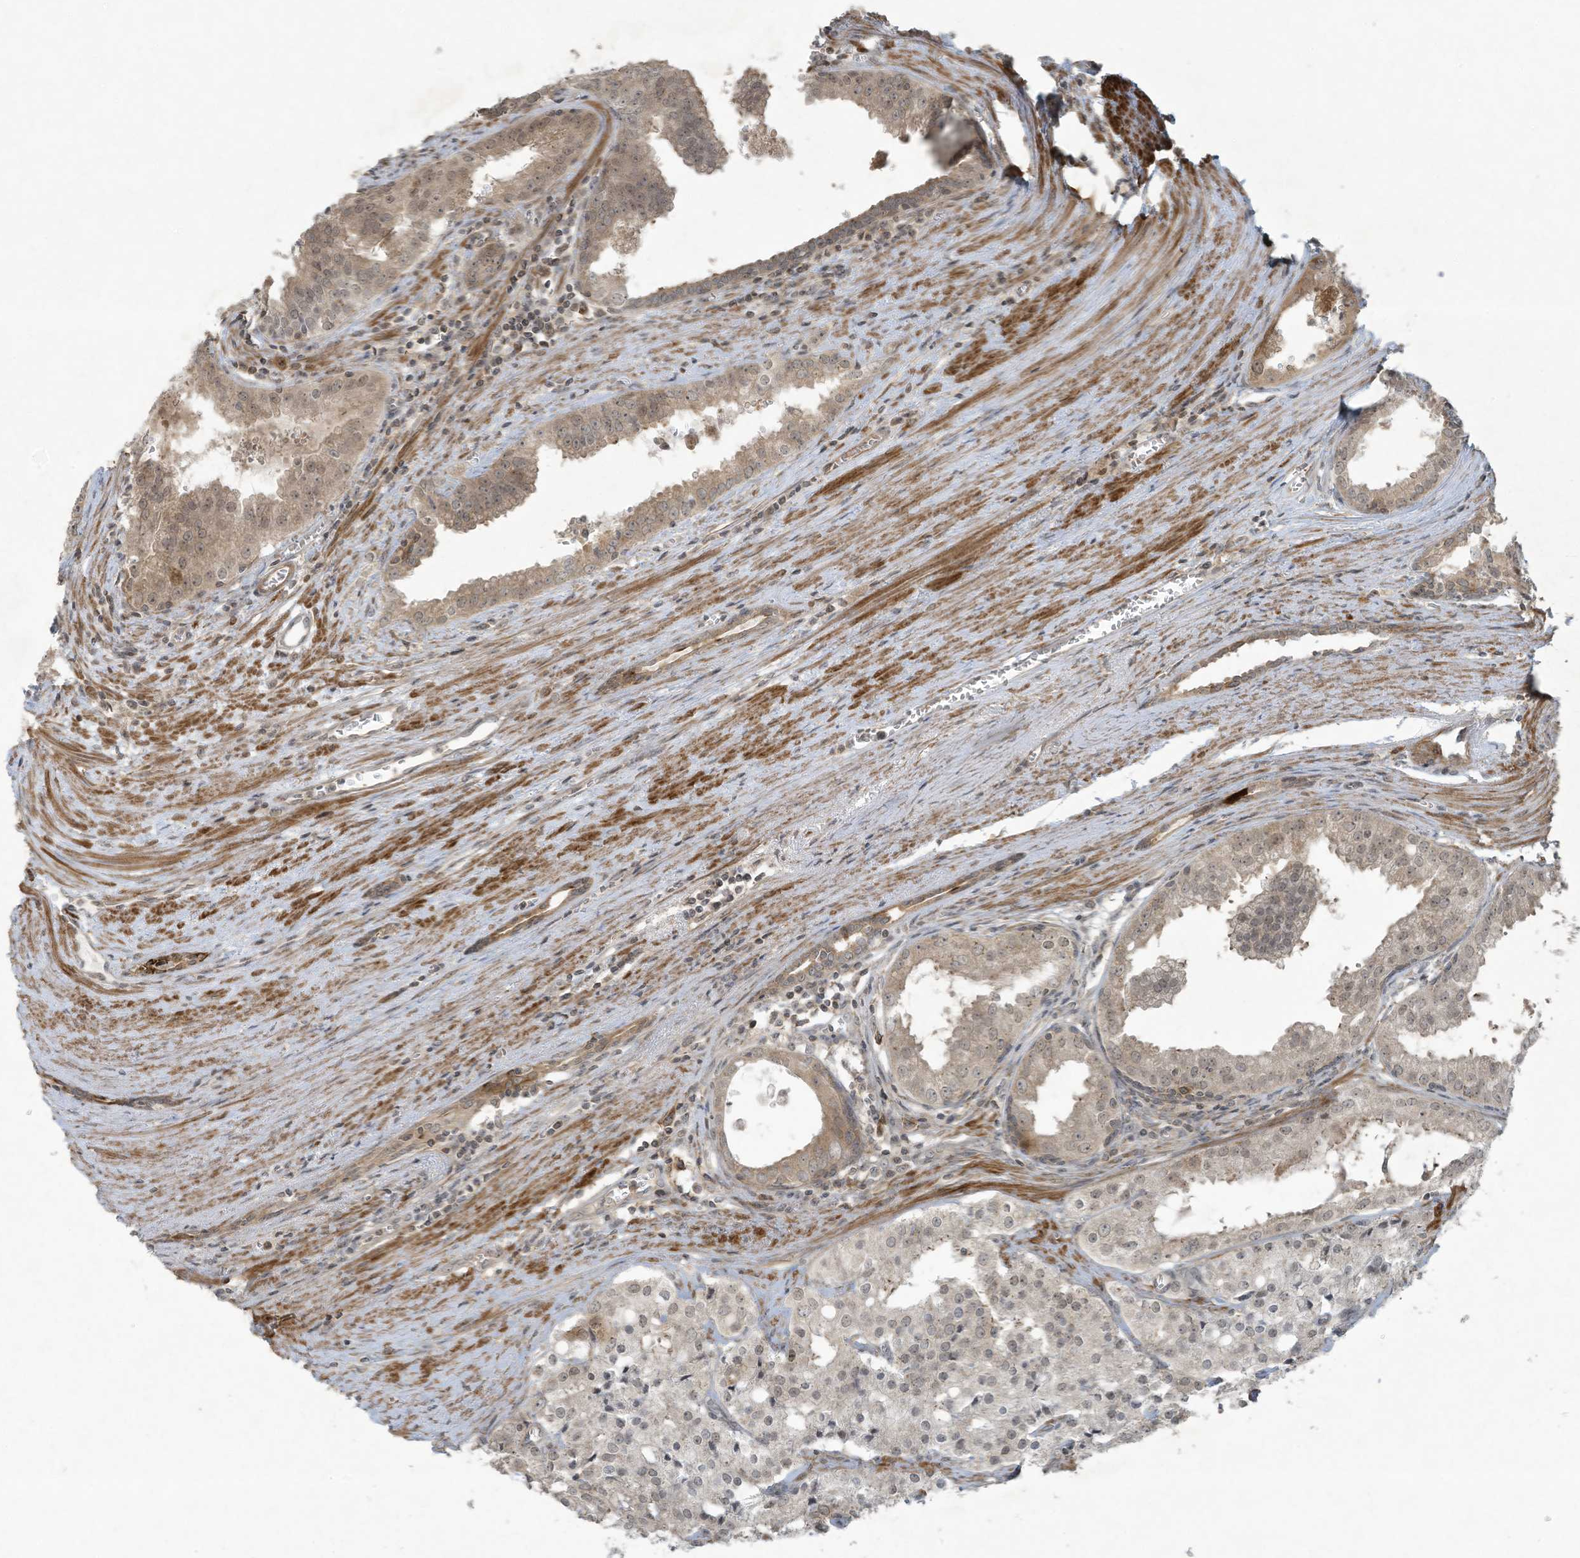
{"staining": {"intensity": "negative", "quantity": "none", "location": "none"}, "tissue": "prostate cancer", "cell_type": "Tumor cells", "image_type": "cancer", "snomed": [{"axis": "morphology", "description": "Adenocarcinoma, High grade"}, {"axis": "topography", "description": "Prostate"}], "caption": "This is a histopathology image of immunohistochemistry staining of high-grade adenocarcinoma (prostate), which shows no positivity in tumor cells.", "gene": "ZNF263", "patient": {"sex": "male", "age": 68}}